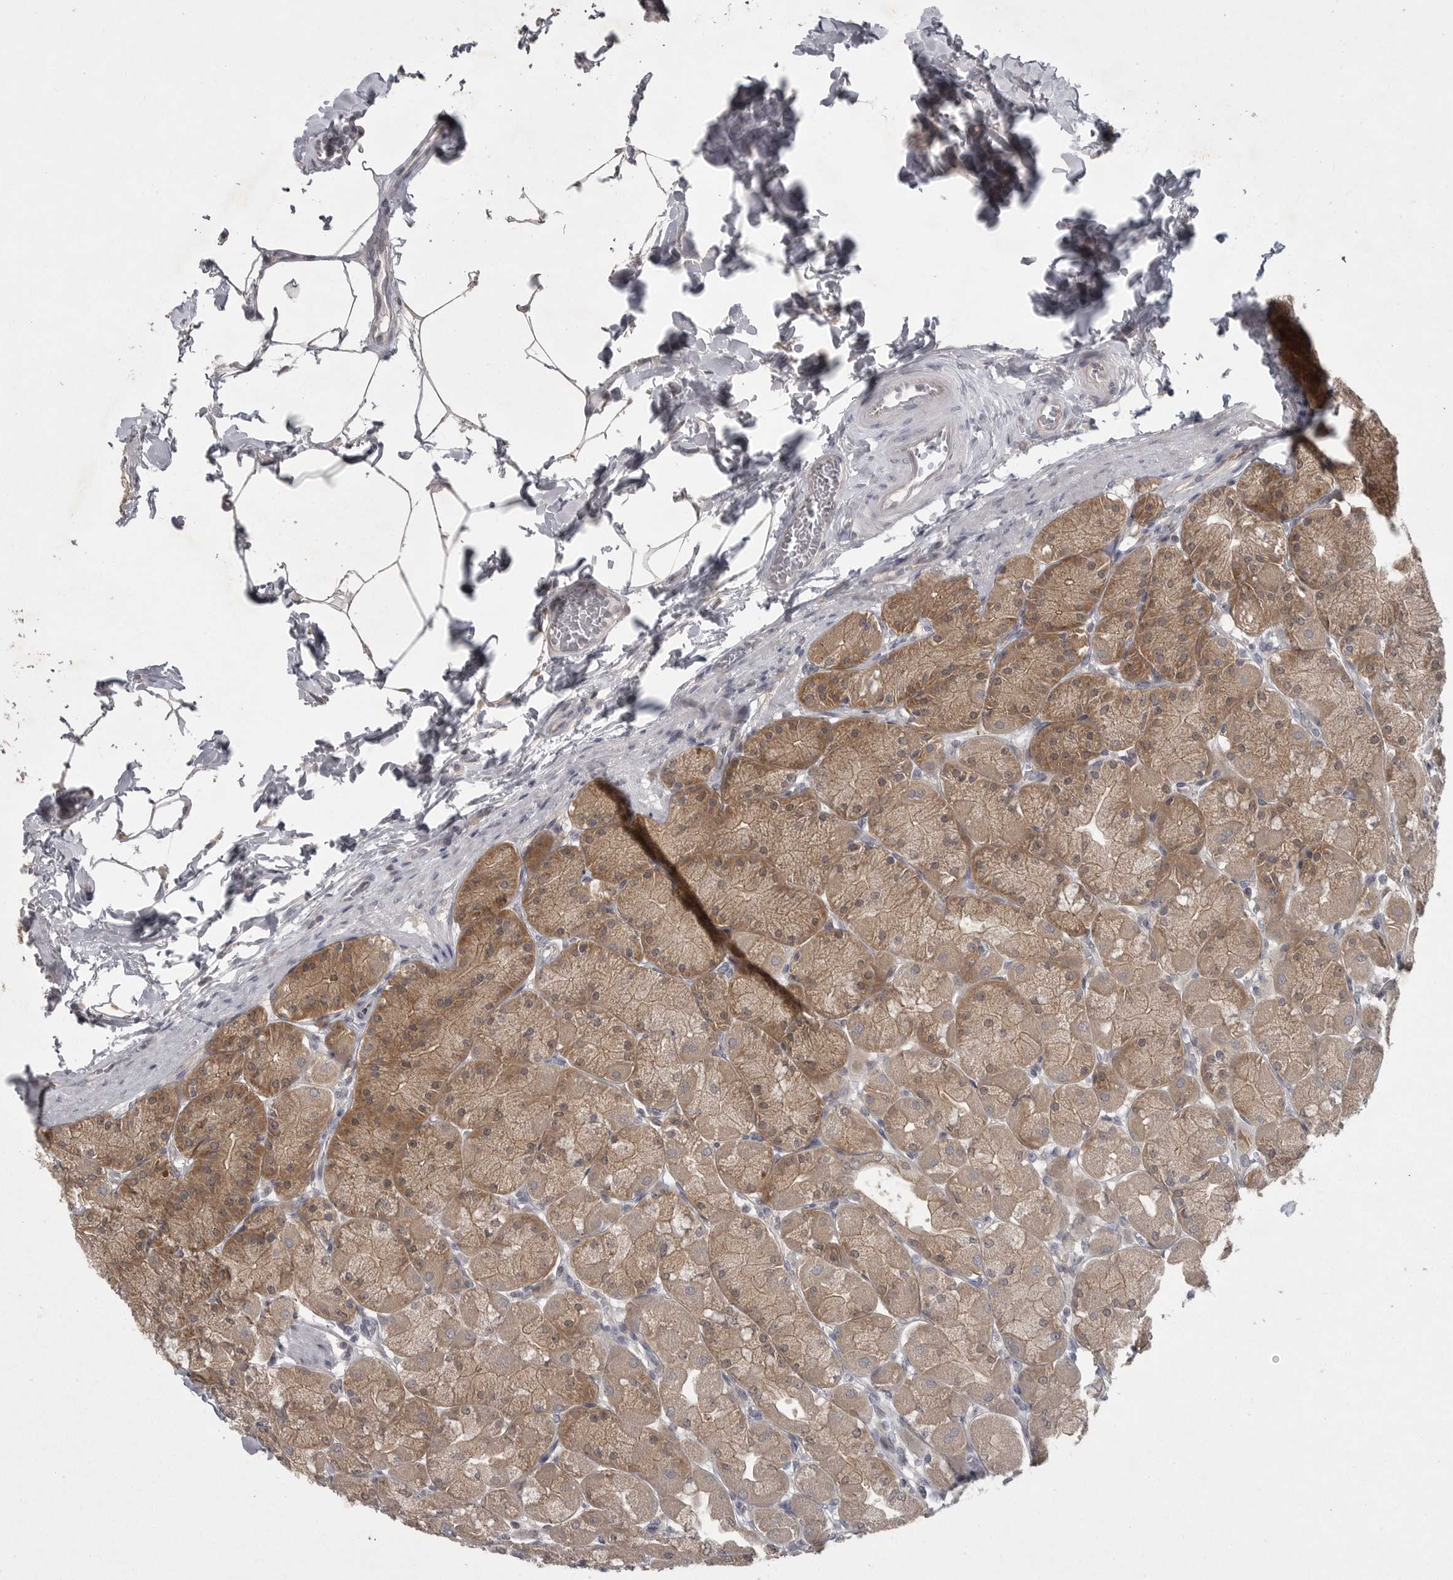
{"staining": {"intensity": "moderate", "quantity": ">75%", "location": "cytoplasmic/membranous"}, "tissue": "stomach", "cell_type": "Glandular cells", "image_type": "normal", "snomed": [{"axis": "morphology", "description": "Normal tissue, NOS"}, {"axis": "topography", "description": "Stomach, upper"}], "caption": "Protein expression analysis of normal human stomach reveals moderate cytoplasmic/membranous positivity in approximately >75% of glandular cells.", "gene": "PHF13", "patient": {"sex": "female", "age": 56}}